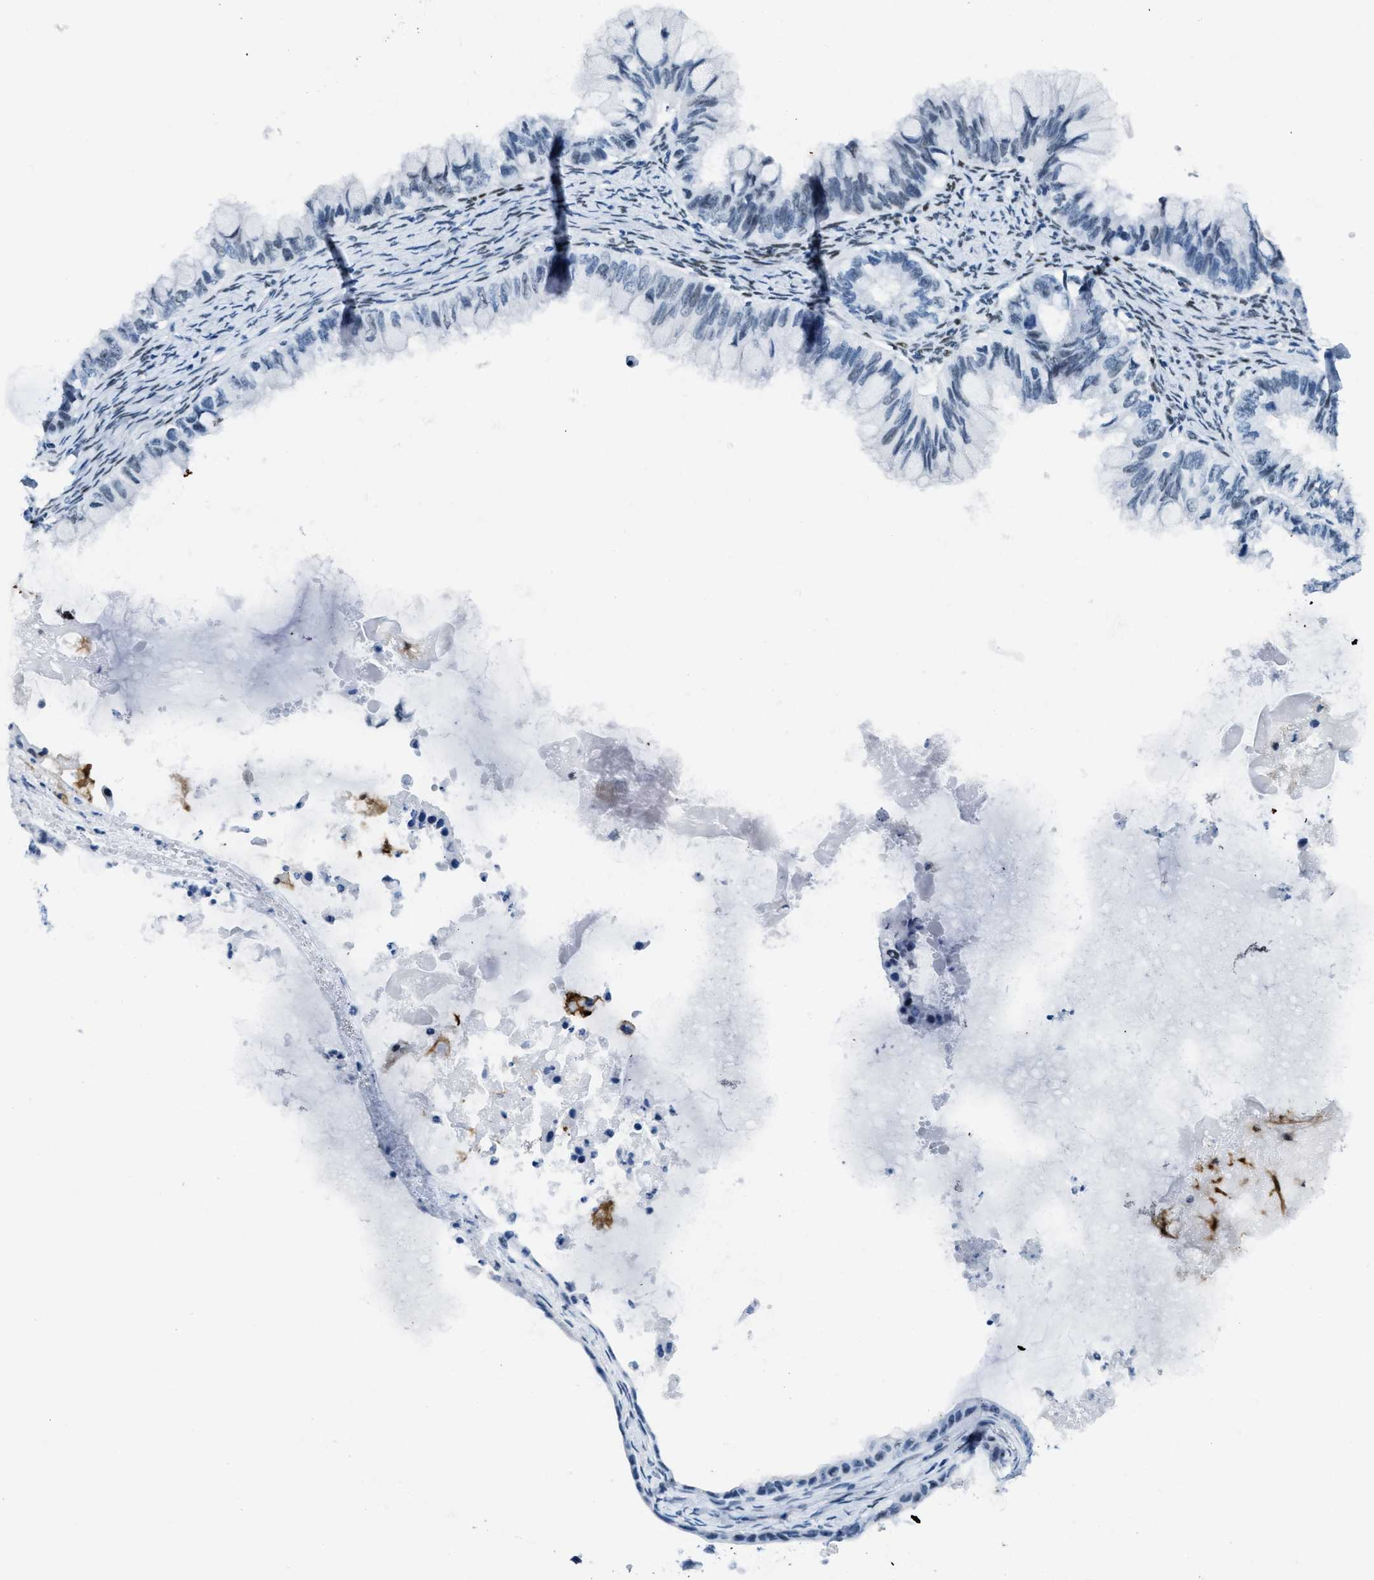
{"staining": {"intensity": "negative", "quantity": "none", "location": "none"}, "tissue": "ovarian cancer", "cell_type": "Tumor cells", "image_type": "cancer", "snomed": [{"axis": "morphology", "description": "Cystadenocarcinoma, mucinous, NOS"}, {"axis": "topography", "description": "Ovary"}], "caption": "DAB (3,3'-diaminobenzidine) immunohistochemical staining of human ovarian cancer (mucinous cystadenocarcinoma) exhibits no significant positivity in tumor cells. Brightfield microscopy of immunohistochemistry (IHC) stained with DAB (brown) and hematoxylin (blue), captured at high magnification.", "gene": "PLA2G2A", "patient": {"sex": "female", "age": 80}}